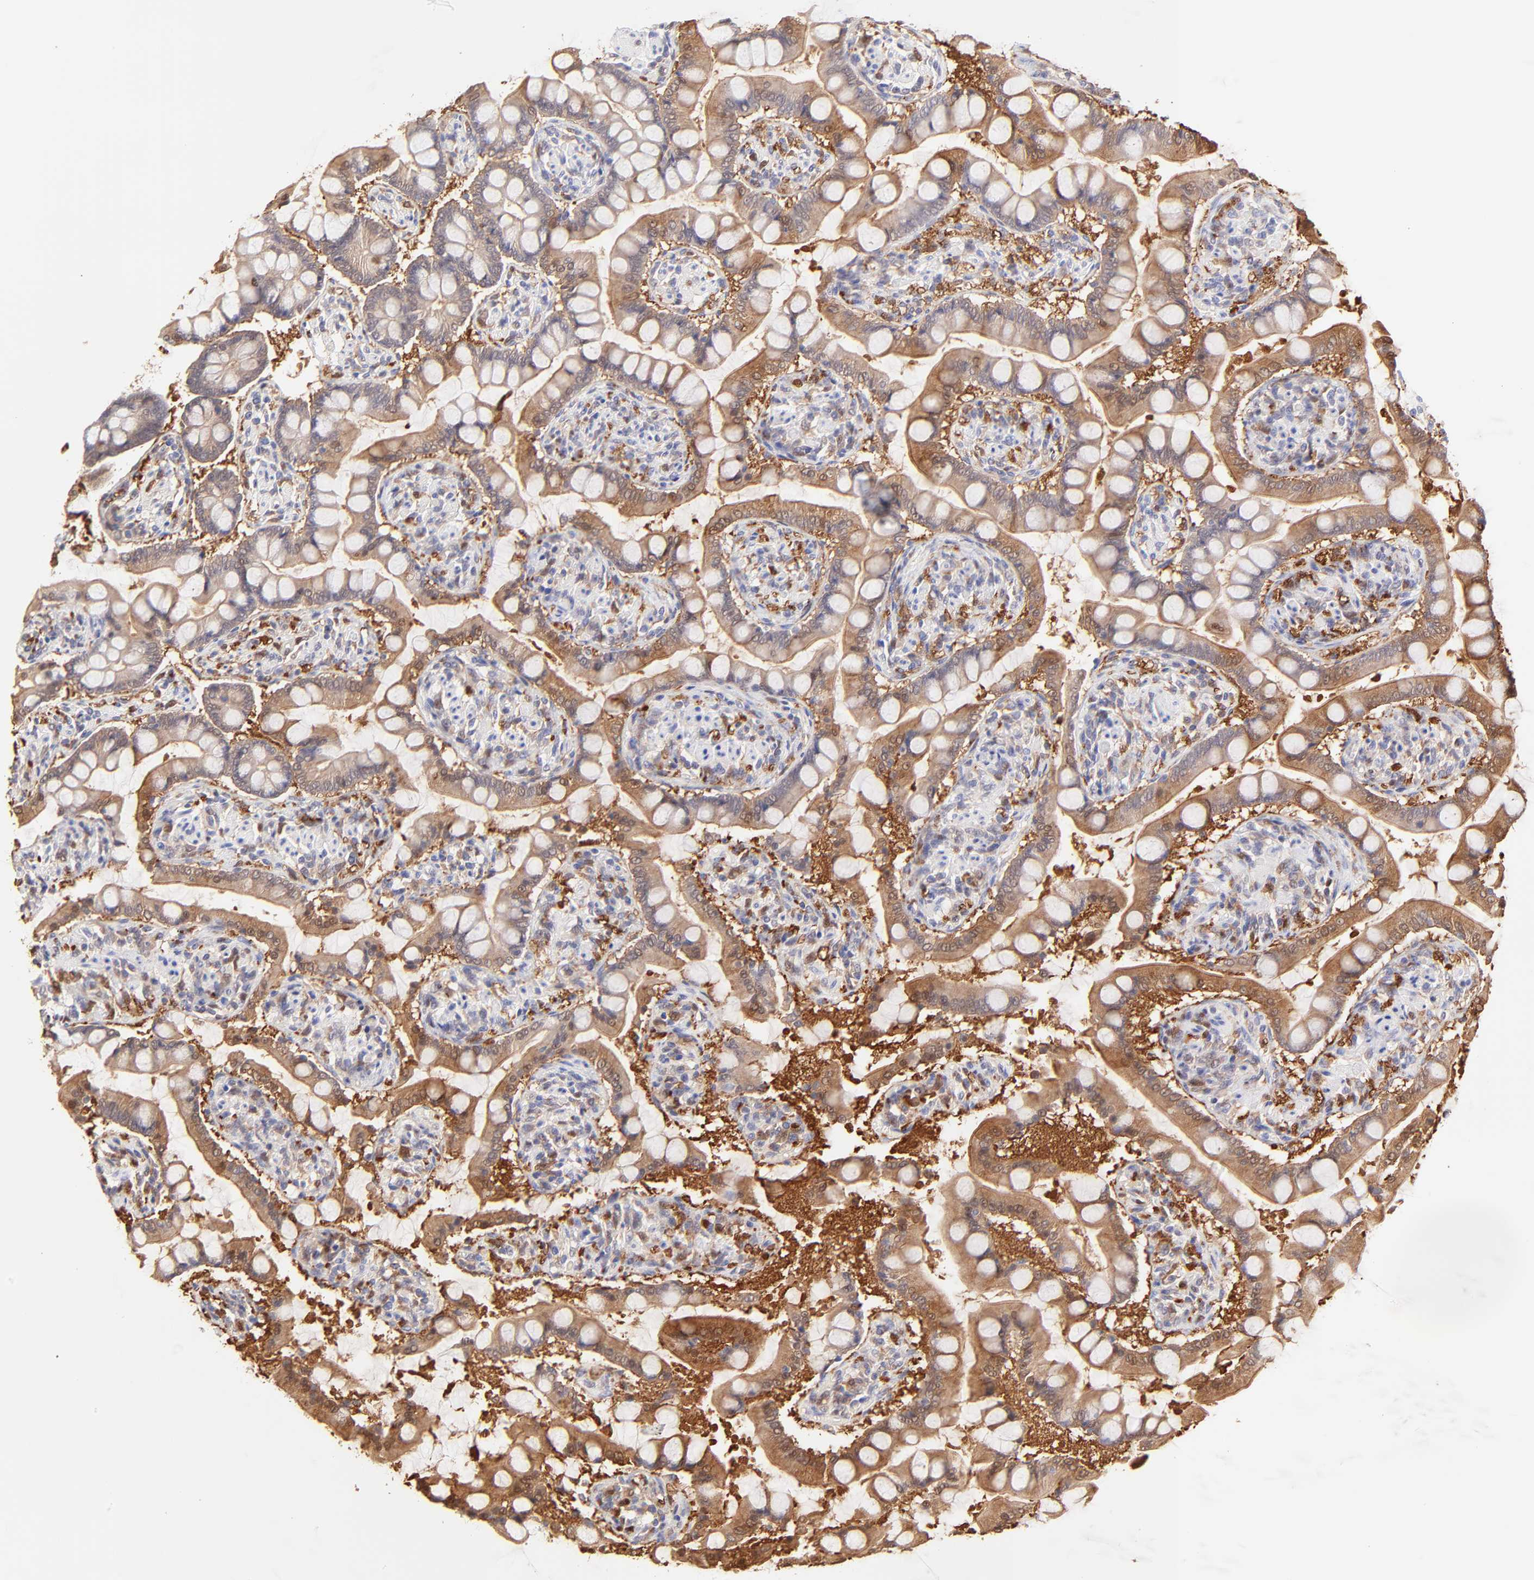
{"staining": {"intensity": "moderate", "quantity": ">75%", "location": "cytoplasmic/membranous"}, "tissue": "small intestine", "cell_type": "Glandular cells", "image_type": "normal", "snomed": [{"axis": "morphology", "description": "Normal tissue, NOS"}, {"axis": "topography", "description": "Small intestine"}], "caption": "DAB (3,3'-diaminobenzidine) immunohistochemical staining of normal small intestine shows moderate cytoplasmic/membranous protein expression in approximately >75% of glandular cells. Immunohistochemistry stains the protein in brown and the nuclei are stained blue.", "gene": "HYAL1", "patient": {"sex": "male", "age": 41}}